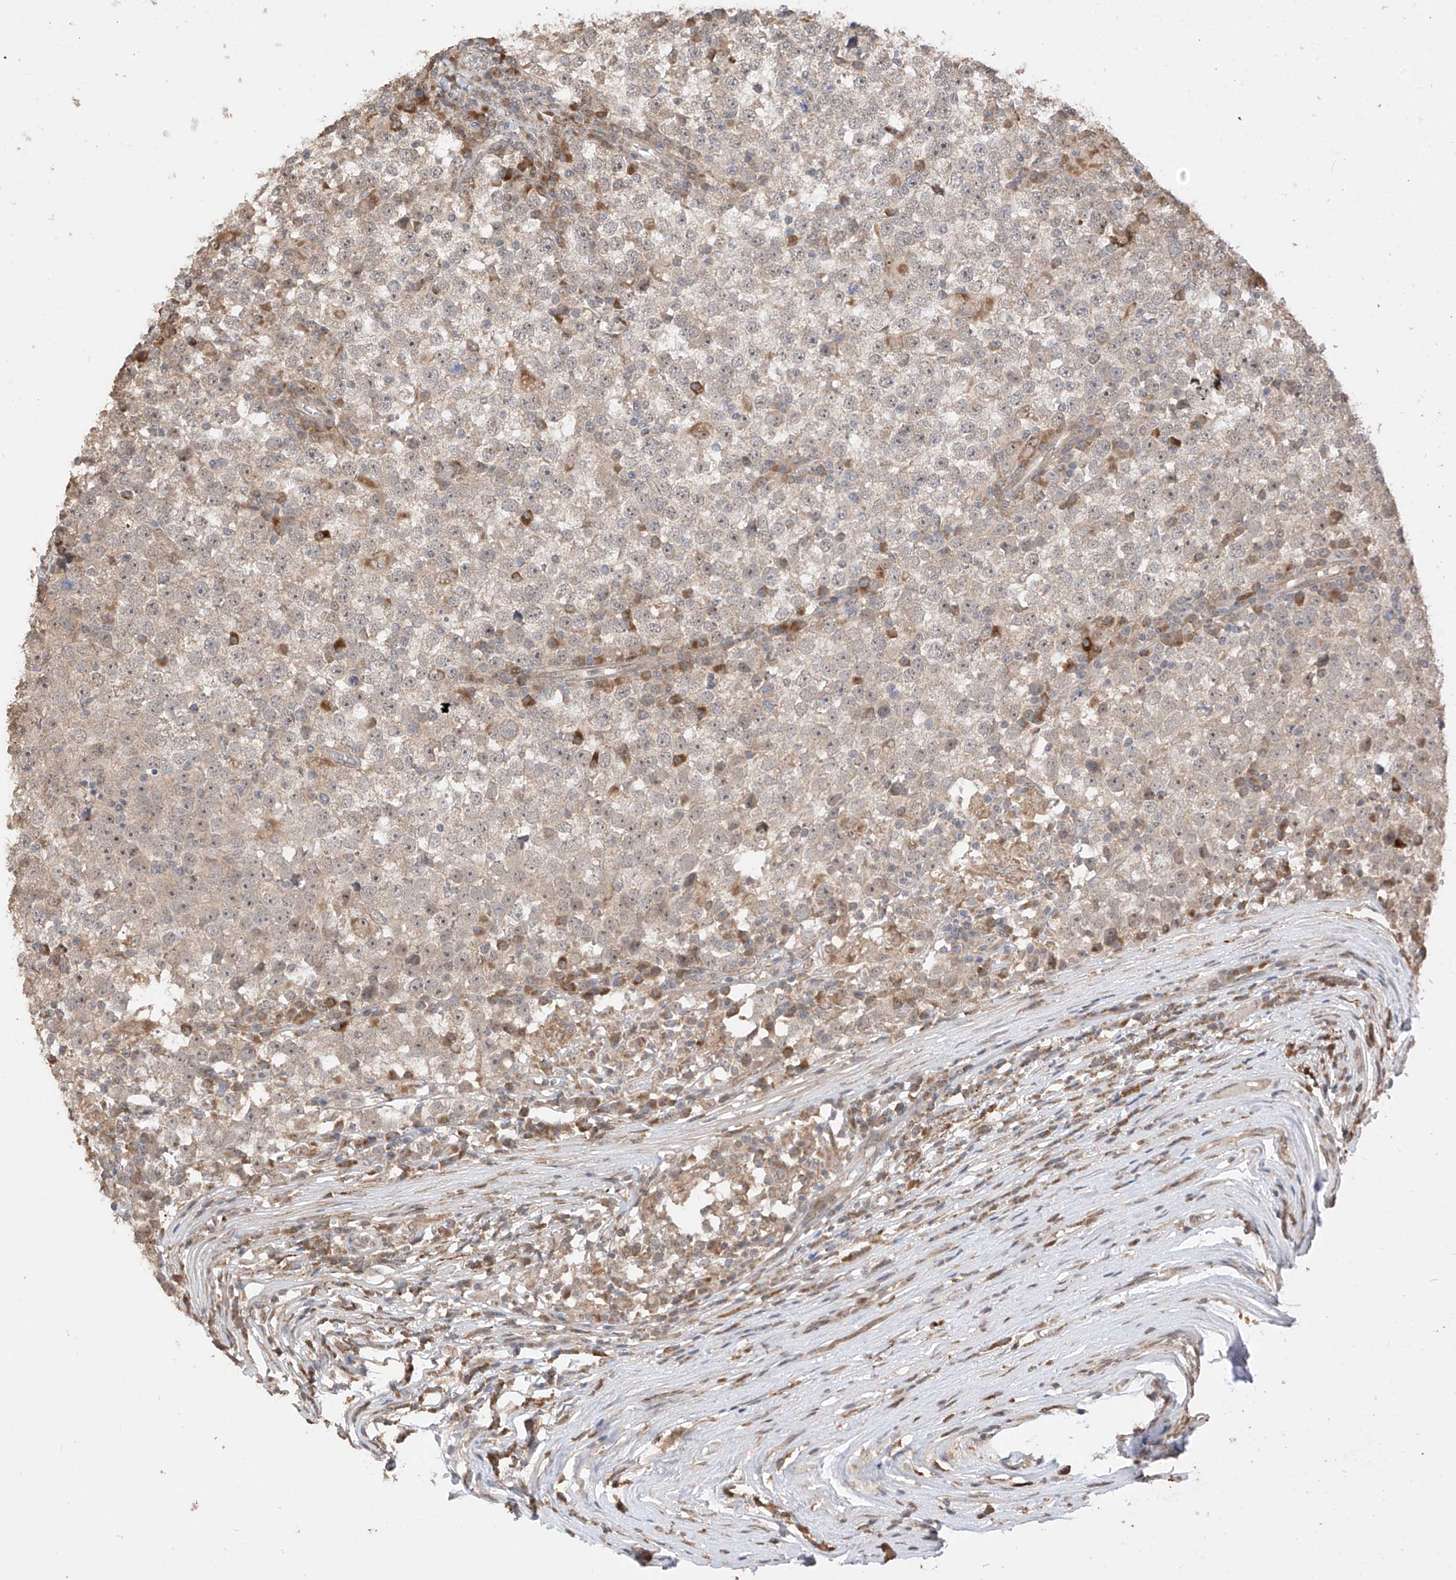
{"staining": {"intensity": "negative", "quantity": "none", "location": "none"}, "tissue": "testis cancer", "cell_type": "Tumor cells", "image_type": "cancer", "snomed": [{"axis": "morphology", "description": "Seminoma, NOS"}, {"axis": "topography", "description": "Testis"}], "caption": "Immunohistochemical staining of human testis seminoma reveals no significant positivity in tumor cells. (DAB (3,3'-diaminobenzidine) immunohistochemistry (IHC) with hematoxylin counter stain).", "gene": "LATS1", "patient": {"sex": "male", "age": 65}}